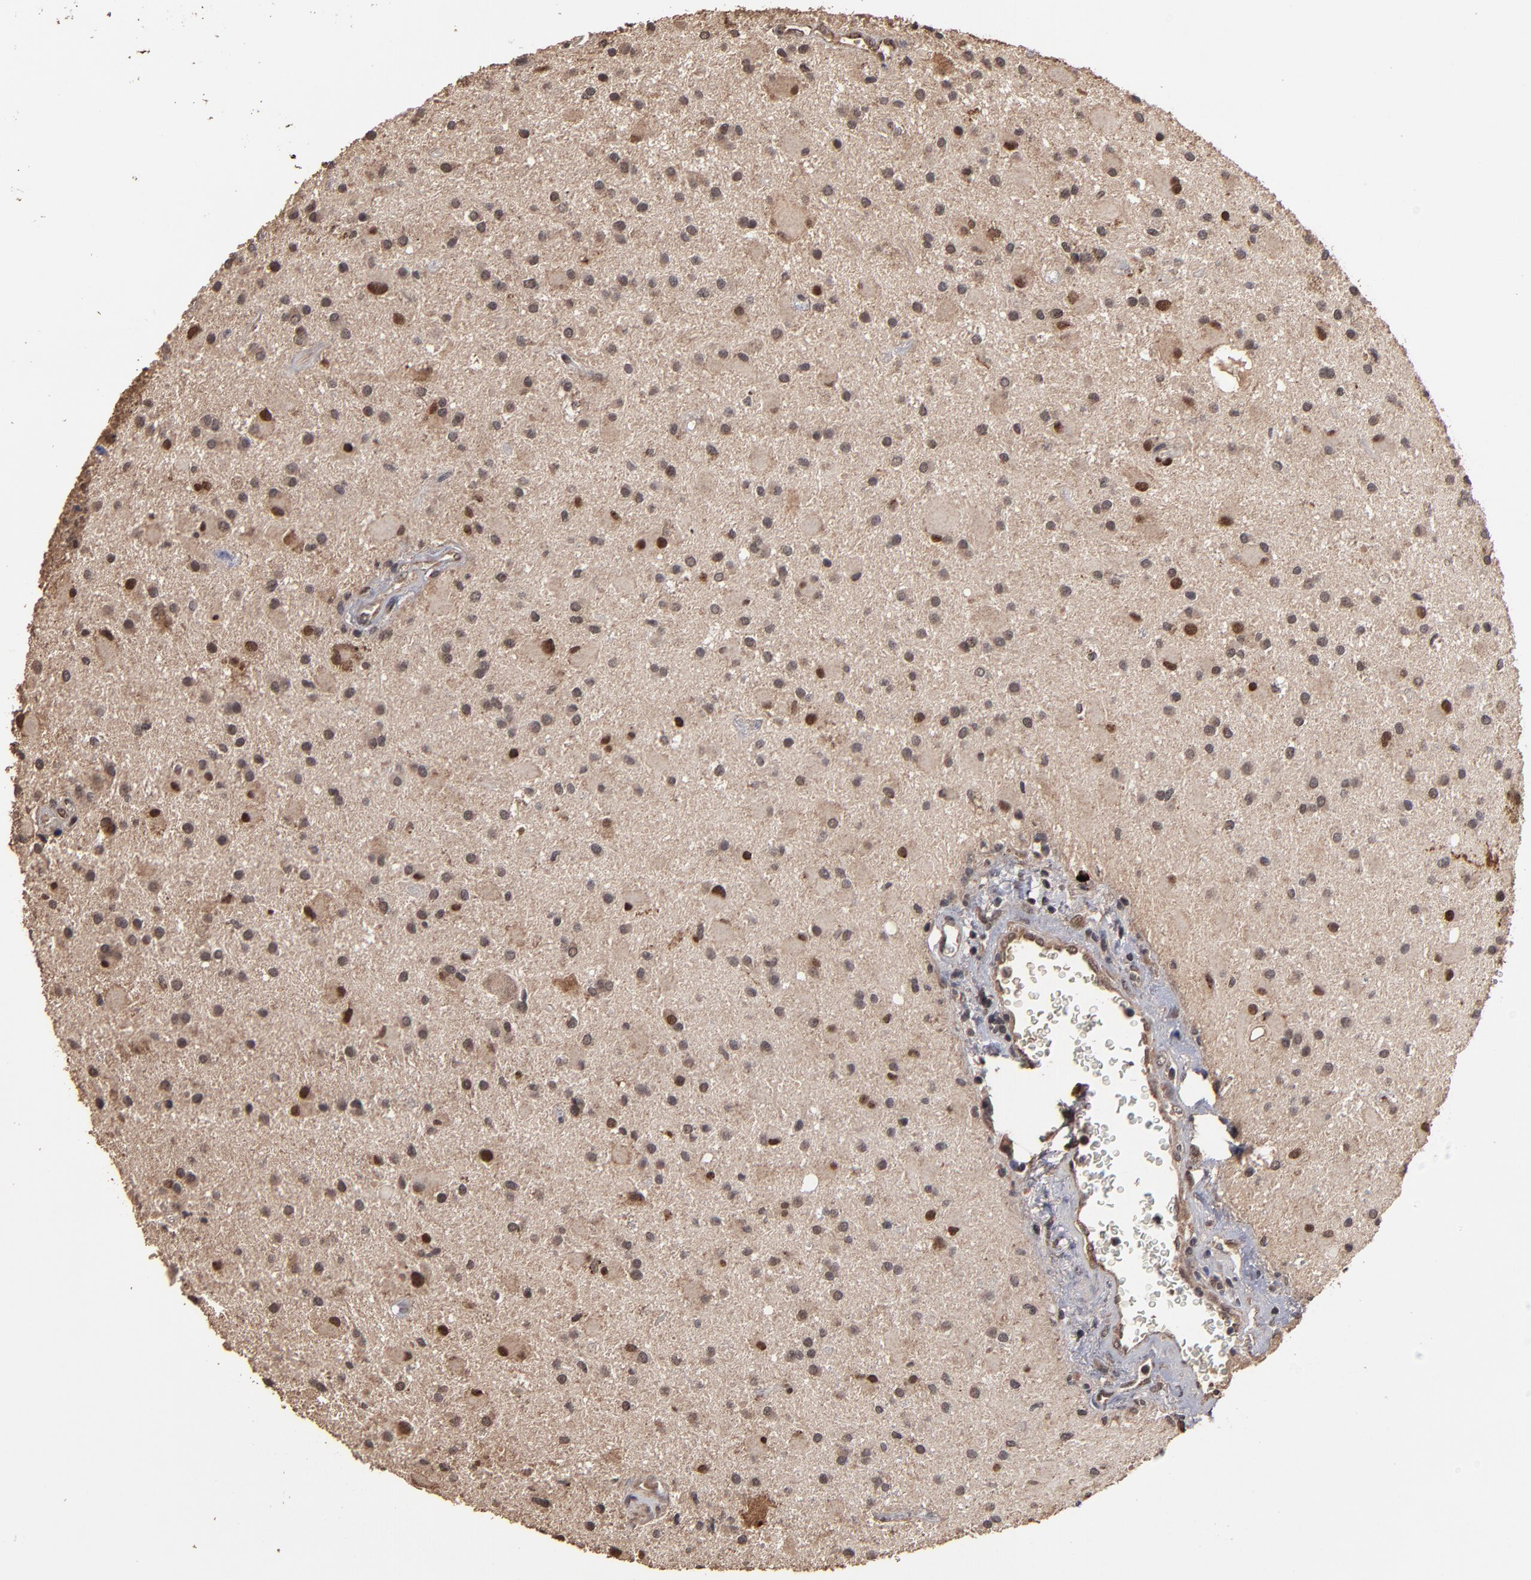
{"staining": {"intensity": "weak", "quantity": ">75%", "location": "cytoplasmic/membranous,nuclear"}, "tissue": "glioma", "cell_type": "Tumor cells", "image_type": "cancer", "snomed": [{"axis": "morphology", "description": "Glioma, malignant, Low grade"}, {"axis": "topography", "description": "Brain"}], "caption": "Immunohistochemistry (IHC) photomicrograph of neoplastic tissue: human malignant glioma (low-grade) stained using immunohistochemistry reveals low levels of weak protein expression localized specifically in the cytoplasmic/membranous and nuclear of tumor cells, appearing as a cytoplasmic/membranous and nuclear brown color.", "gene": "NXF2B", "patient": {"sex": "male", "age": 58}}